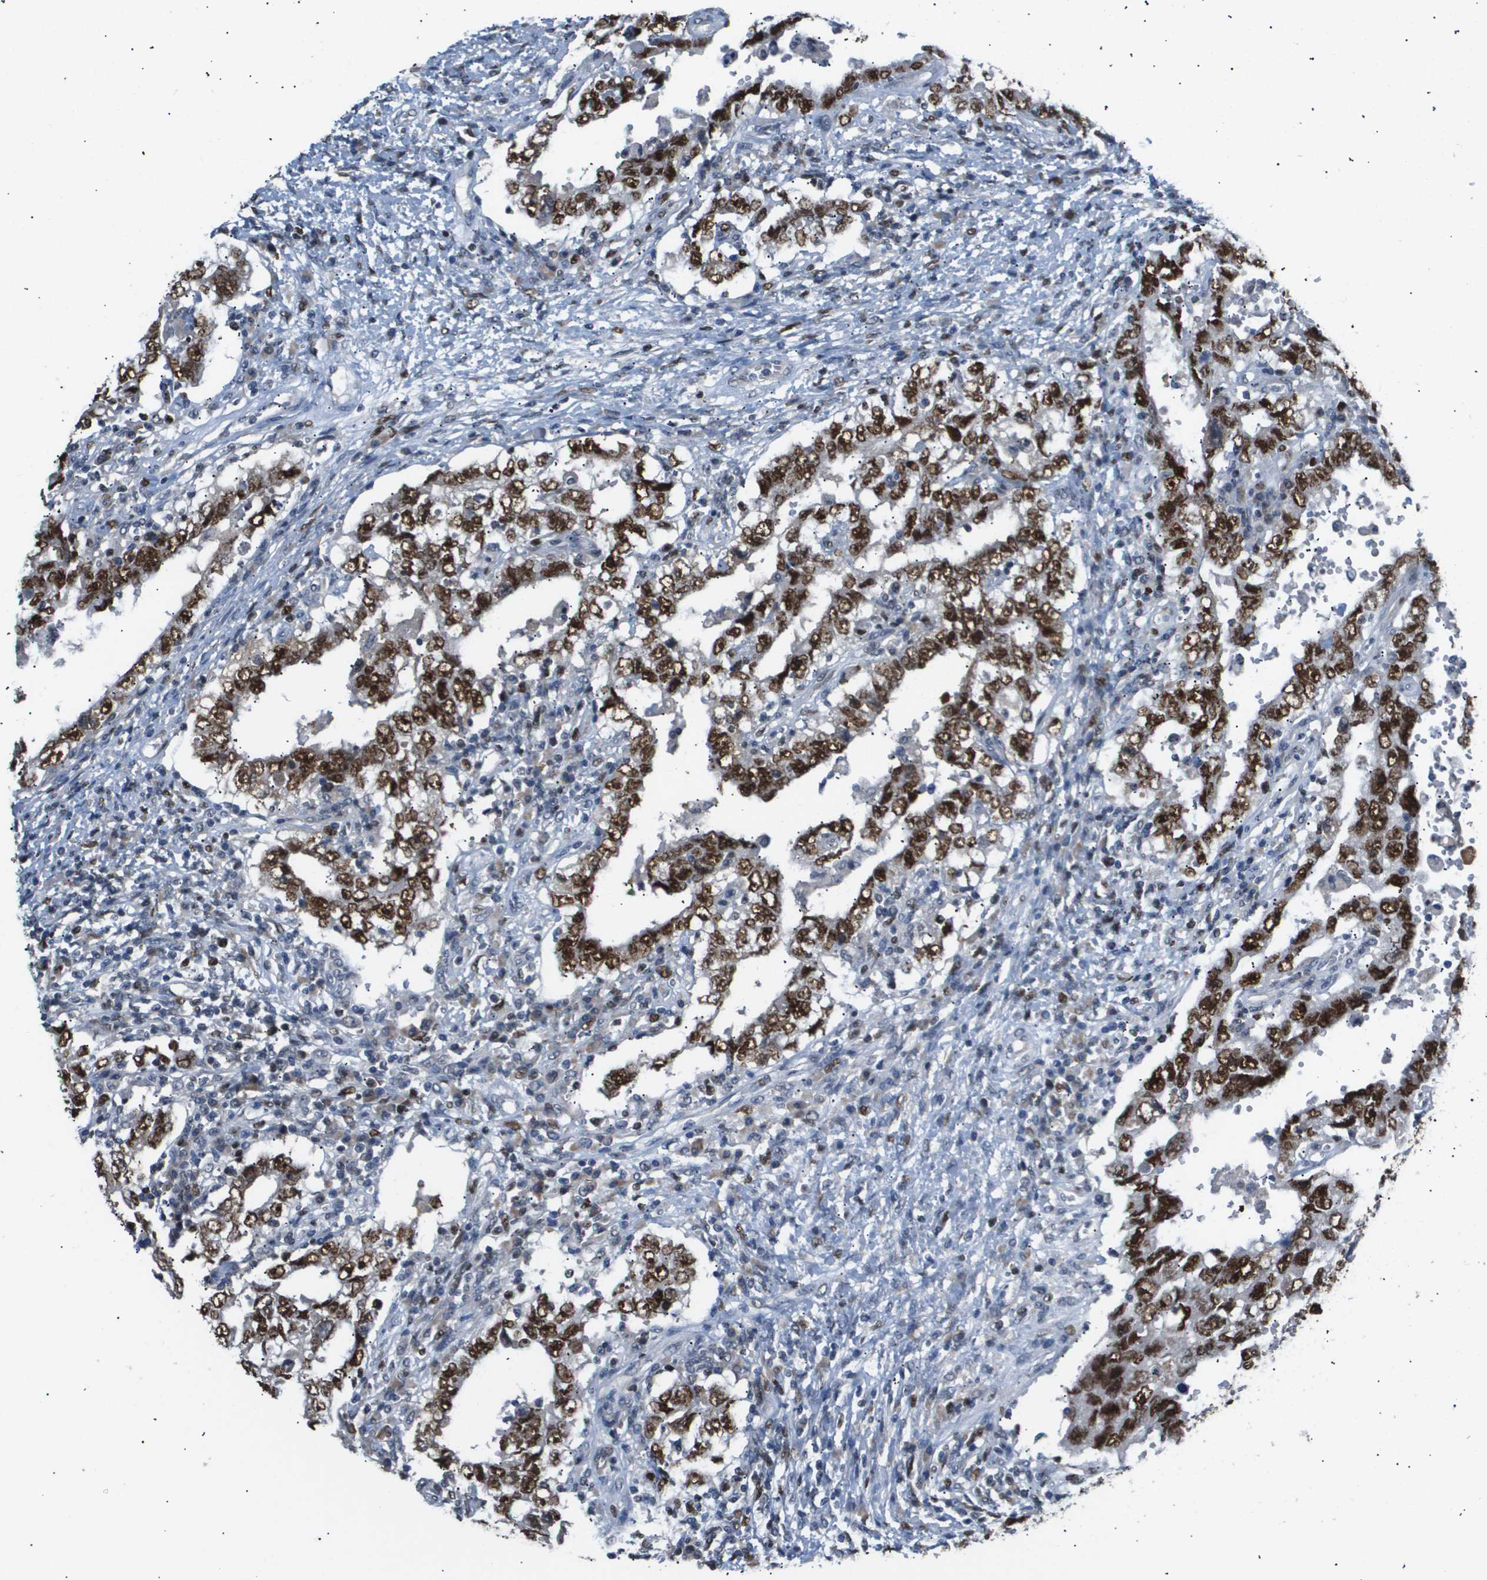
{"staining": {"intensity": "strong", "quantity": ">75%", "location": "nuclear"}, "tissue": "testis cancer", "cell_type": "Tumor cells", "image_type": "cancer", "snomed": [{"axis": "morphology", "description": "Carcinoma, Embryonal, NOS"}, {"axis": "topography", "description": "Testis"}], "caption": "This is an image of IHC staining of testis cancer, which shows strong expression in the nuclear of tumor cells.", "gene": "ANAPC2", "patient": {"sex": "male", "age": 26}}